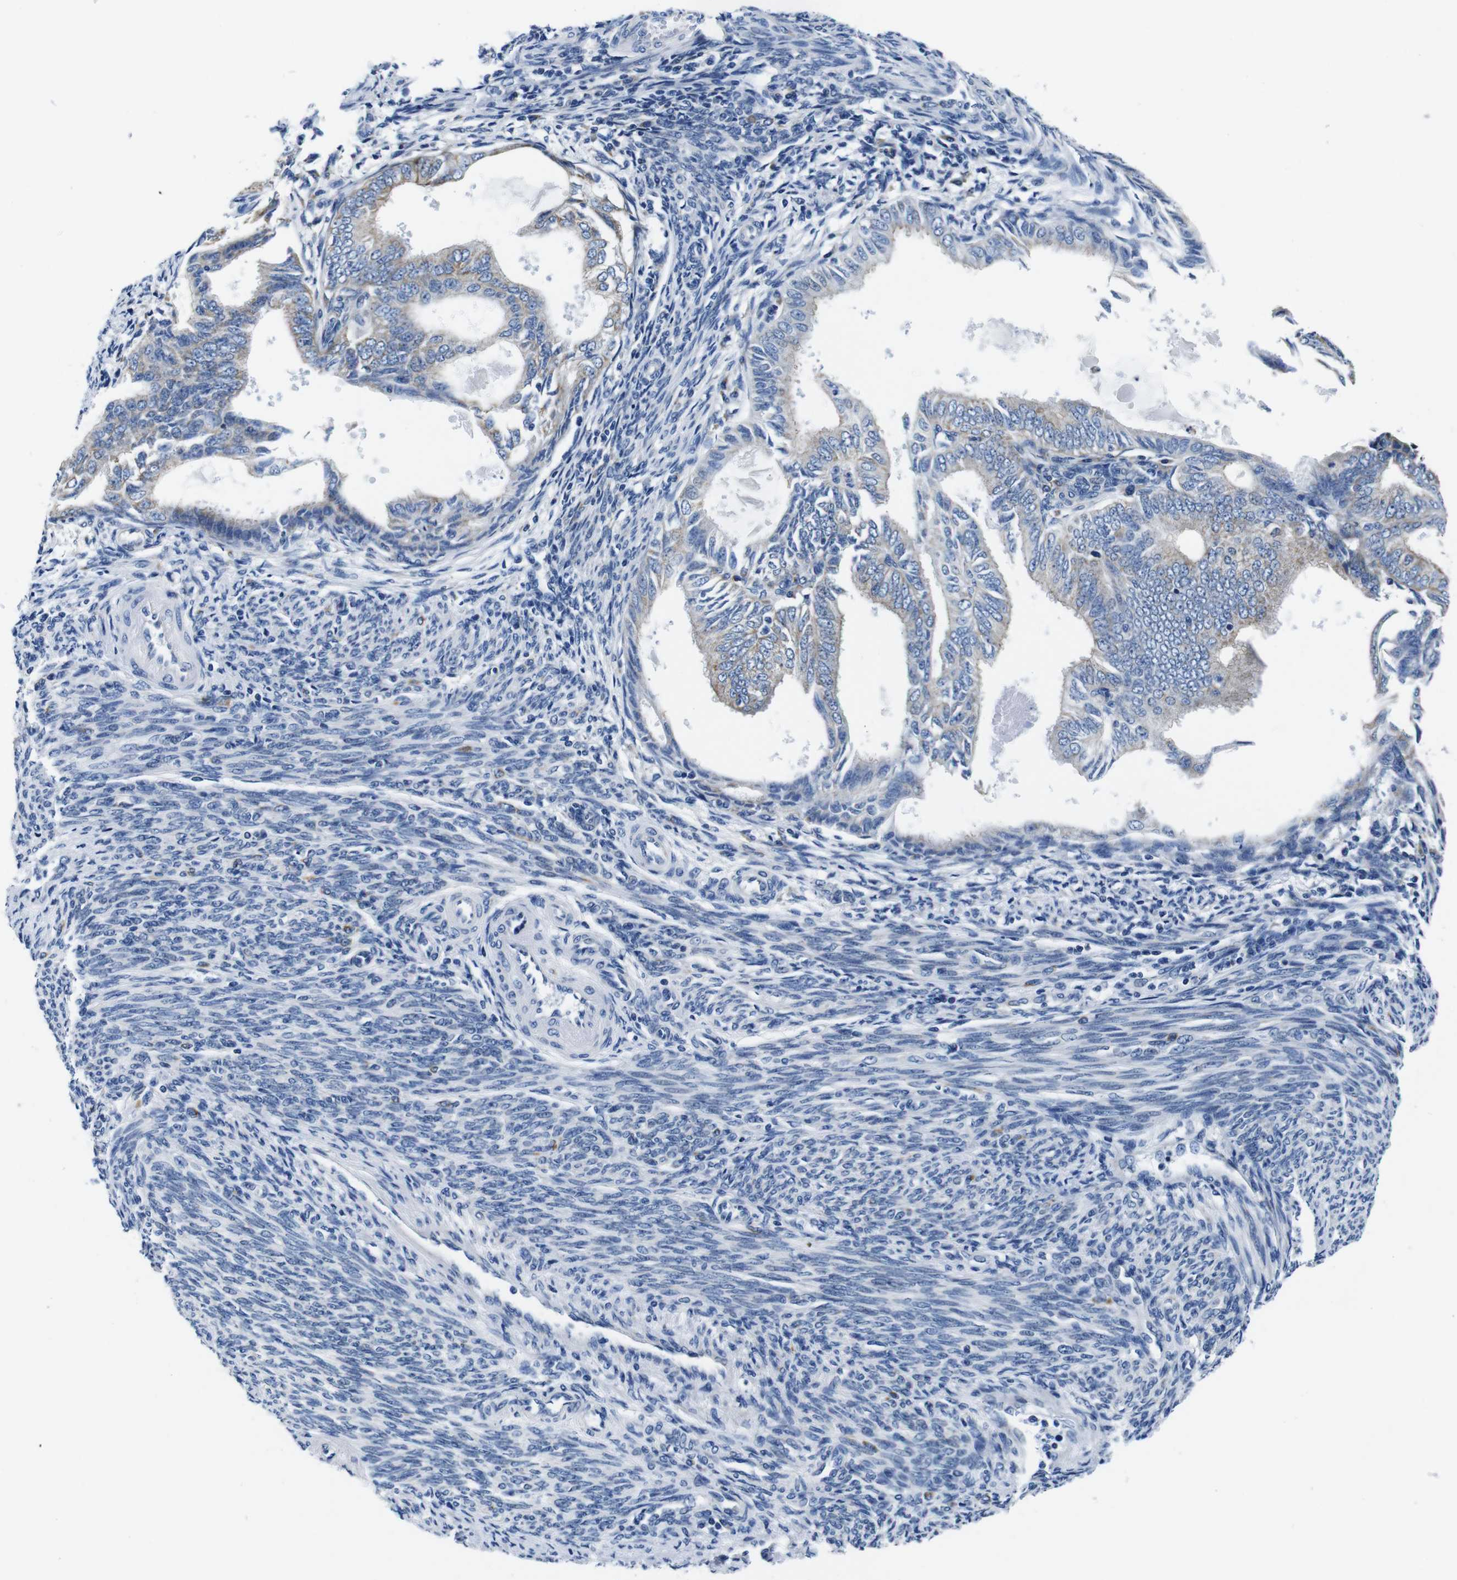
{"staining": {"intensity": "moderate", "quantity": "25%-75%", "location": "cytoplasmic/membranous"}, "tissue": "endometrial cancer", "cell_type": "Tumor cells", "image_type": "cancer", "snomed": [{"axis": "morphology", "description": "Adenocarcinoma, NOS"}, {"axis": "topography", "description": "Endometrium"}], "caption": "High-power microscopy captured an immunohistochemistry histopathology image of adenocarcinoma (endometrial), revealing moderate cytoplasmic/membranous staining in approximately 25%-75% of tumor cells. The staining is performed using DAB (3,3'-diaminobenzidine) brown chromogen to label protein expression. The nuclei are counter-stained blue using hematoxylin.", "gene": "SNX19", "patient": {"sex": "female", "age": 58}}